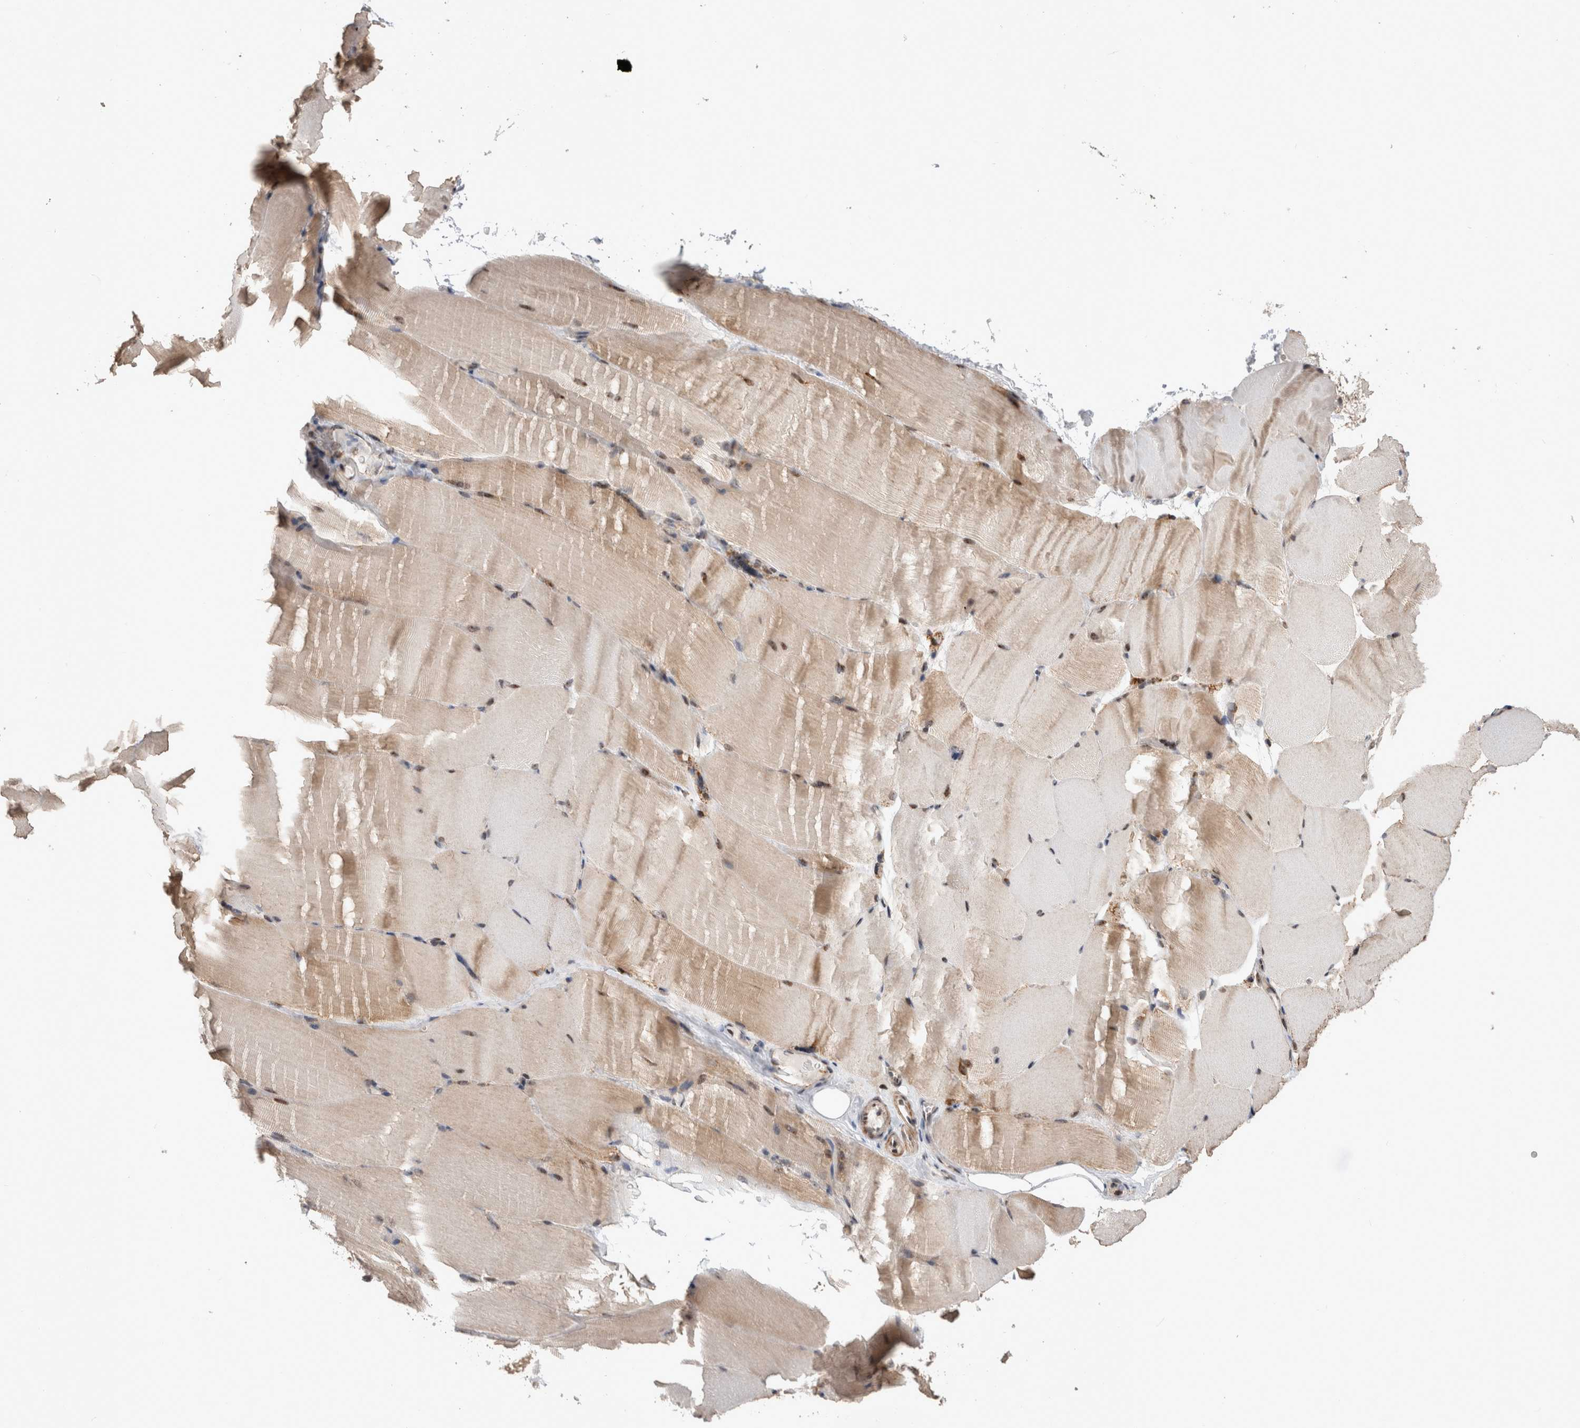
{"staining": {"intensity": "weak", "quantity": "25%-75%", "location": "cytoplasmic/membranous,nuclear"}, "tissue": "skeletal muscle", "cell_type": "Myocytes", "image_type": "normal", "snomed": [{"axis": "morphology", "description": "Normal tissue, NOS"}, {"axis": "topography", "description": "Skeletal muscle"}, {"axis": "topography", "description": "Parathyroid gland"}], "caption": "Myocytes show low levels of weak cytoplasmic/membranous,nuclear positivity in about 25%-75% of cells in benign human skeletal muscle. The staining is performed using DAB brown chromogen to label protein expression. The nuclei are counter-stained blue using hematoxylin.", "gene": "MRPL37", "patient": {"sex": "female", "age": 37}}